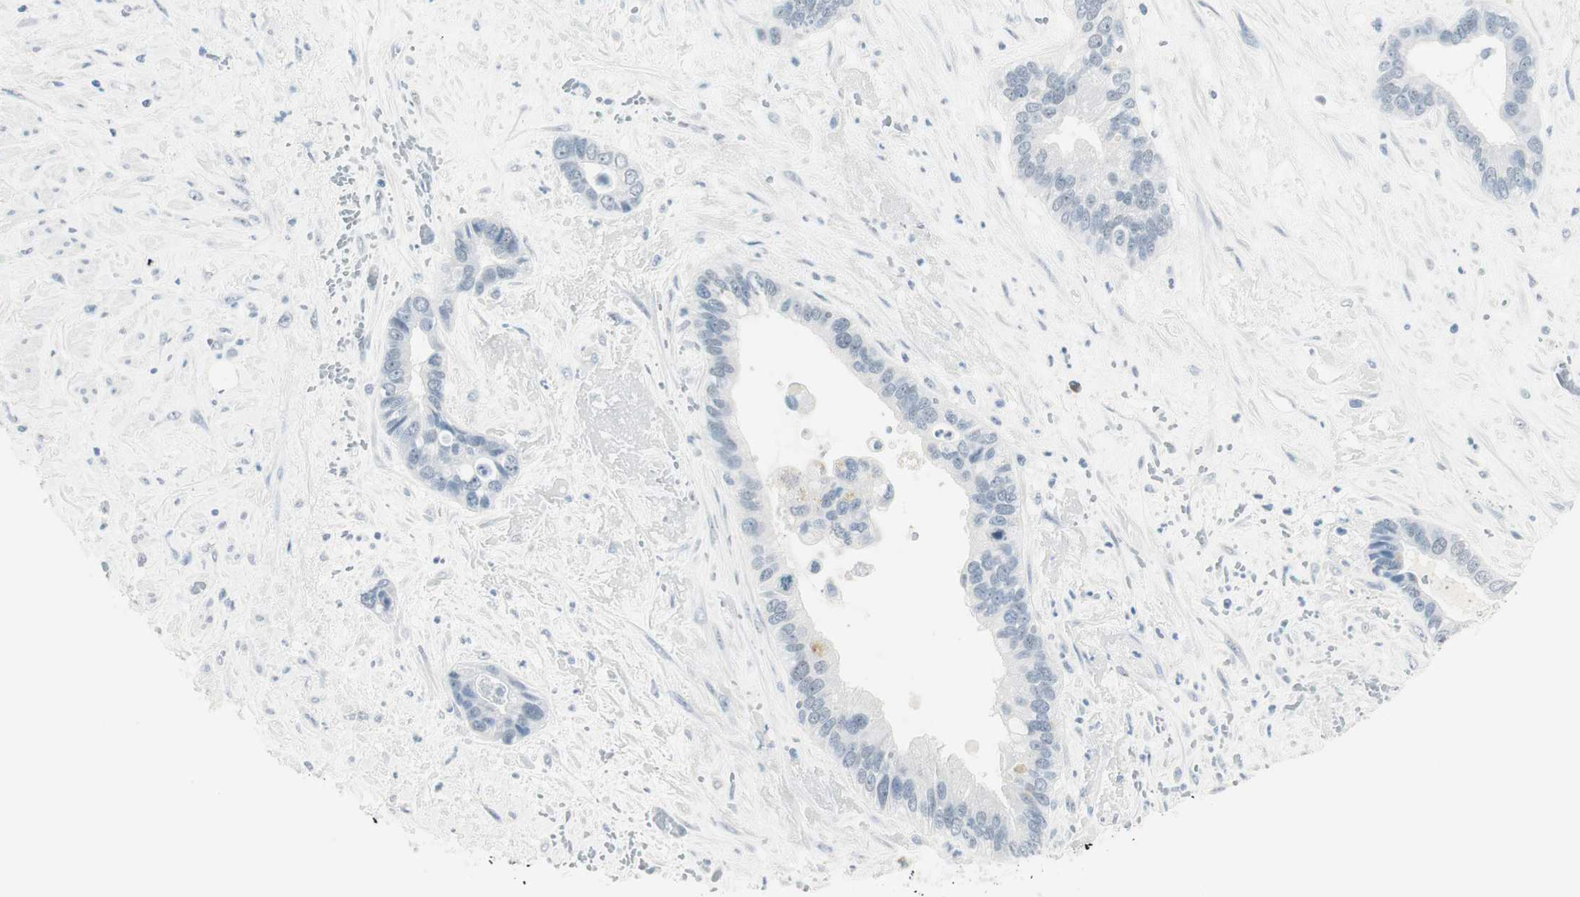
{"staining": {"intensity": "negative", "quantity": "none", "location": "none"}, "tissue": "liver cancer", "cell_type": "Tumor cells", "image_type": "cancer", "snomed": [{"axis": "morphology", "description": "Cholangiocarcinoma"}, {"axis": "topography", "description": "Liver"}], "caption": "Image shows no protein positivity in tumor cells of cholangiocarcinoma (liver) tissue.", "gene": "HOXB13", "patient": {"sex": "female", "age": 65}}